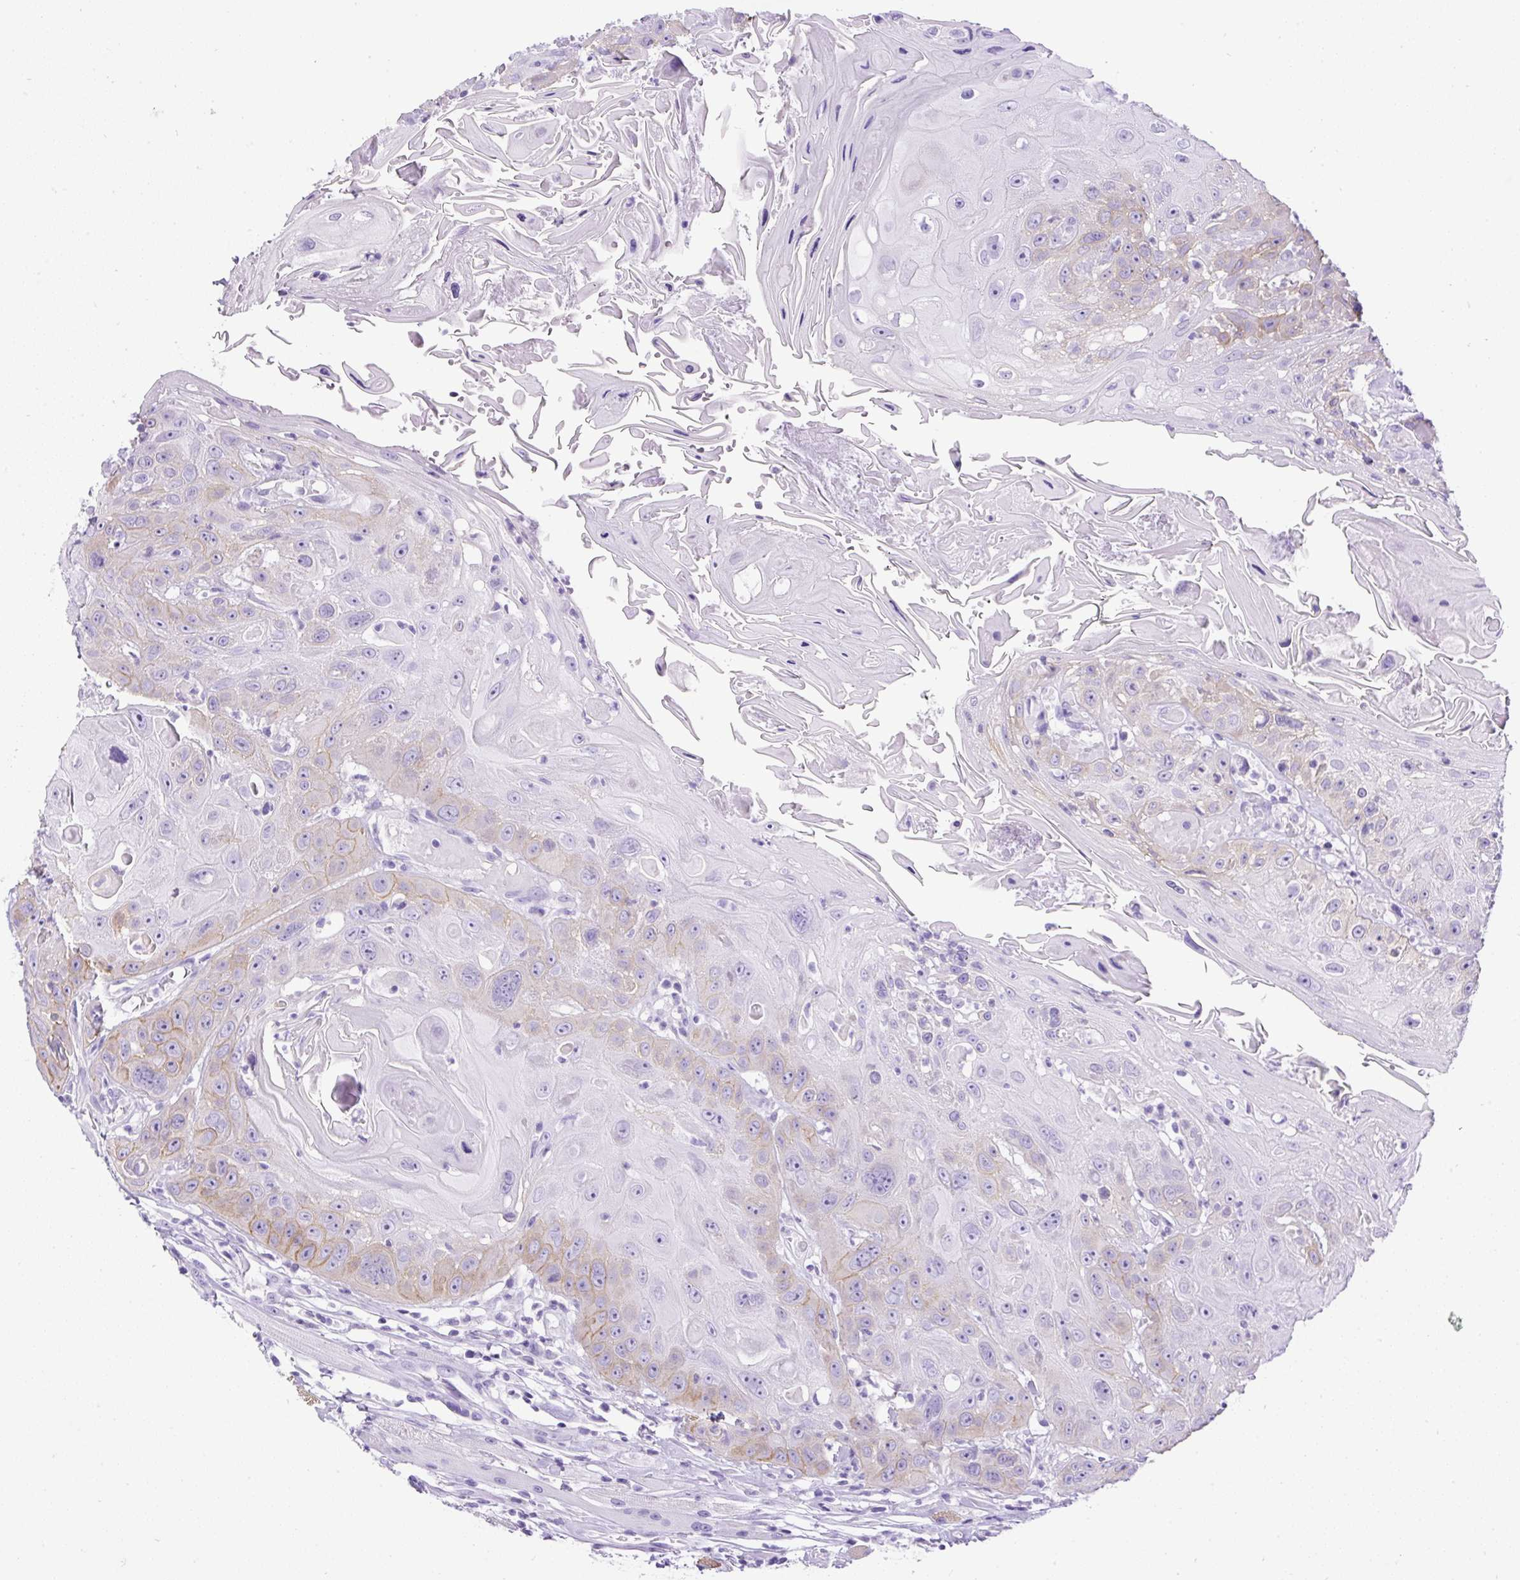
{"staining": {"intensity": "weak", "quantity": "<25%", "location": "cytoplasmic/membranous"}, "tissue": "head and neck cancer", "cell_type": "Tumor cells", "image_type": "cancer", "snomed": [{"axis": "morphology", "description": "Squamous cell carcinoma, NOS"}, {"axis": "topography", "description": "Head-Neck"}], "caption": "Immunohistochemistry (IHC) photomicrograph of head and neck cancer stained for a protein (brown), which shows no staining in tumor cells. (Stains: DAB (3,3'-diaminobenzidine) immunohistochemistry with hematoxylin counter stain, Microscopy: brightfield microscopy at high magnification).", "gene": "PDIA2", "patient": {"sex": "female", "age": 59}}